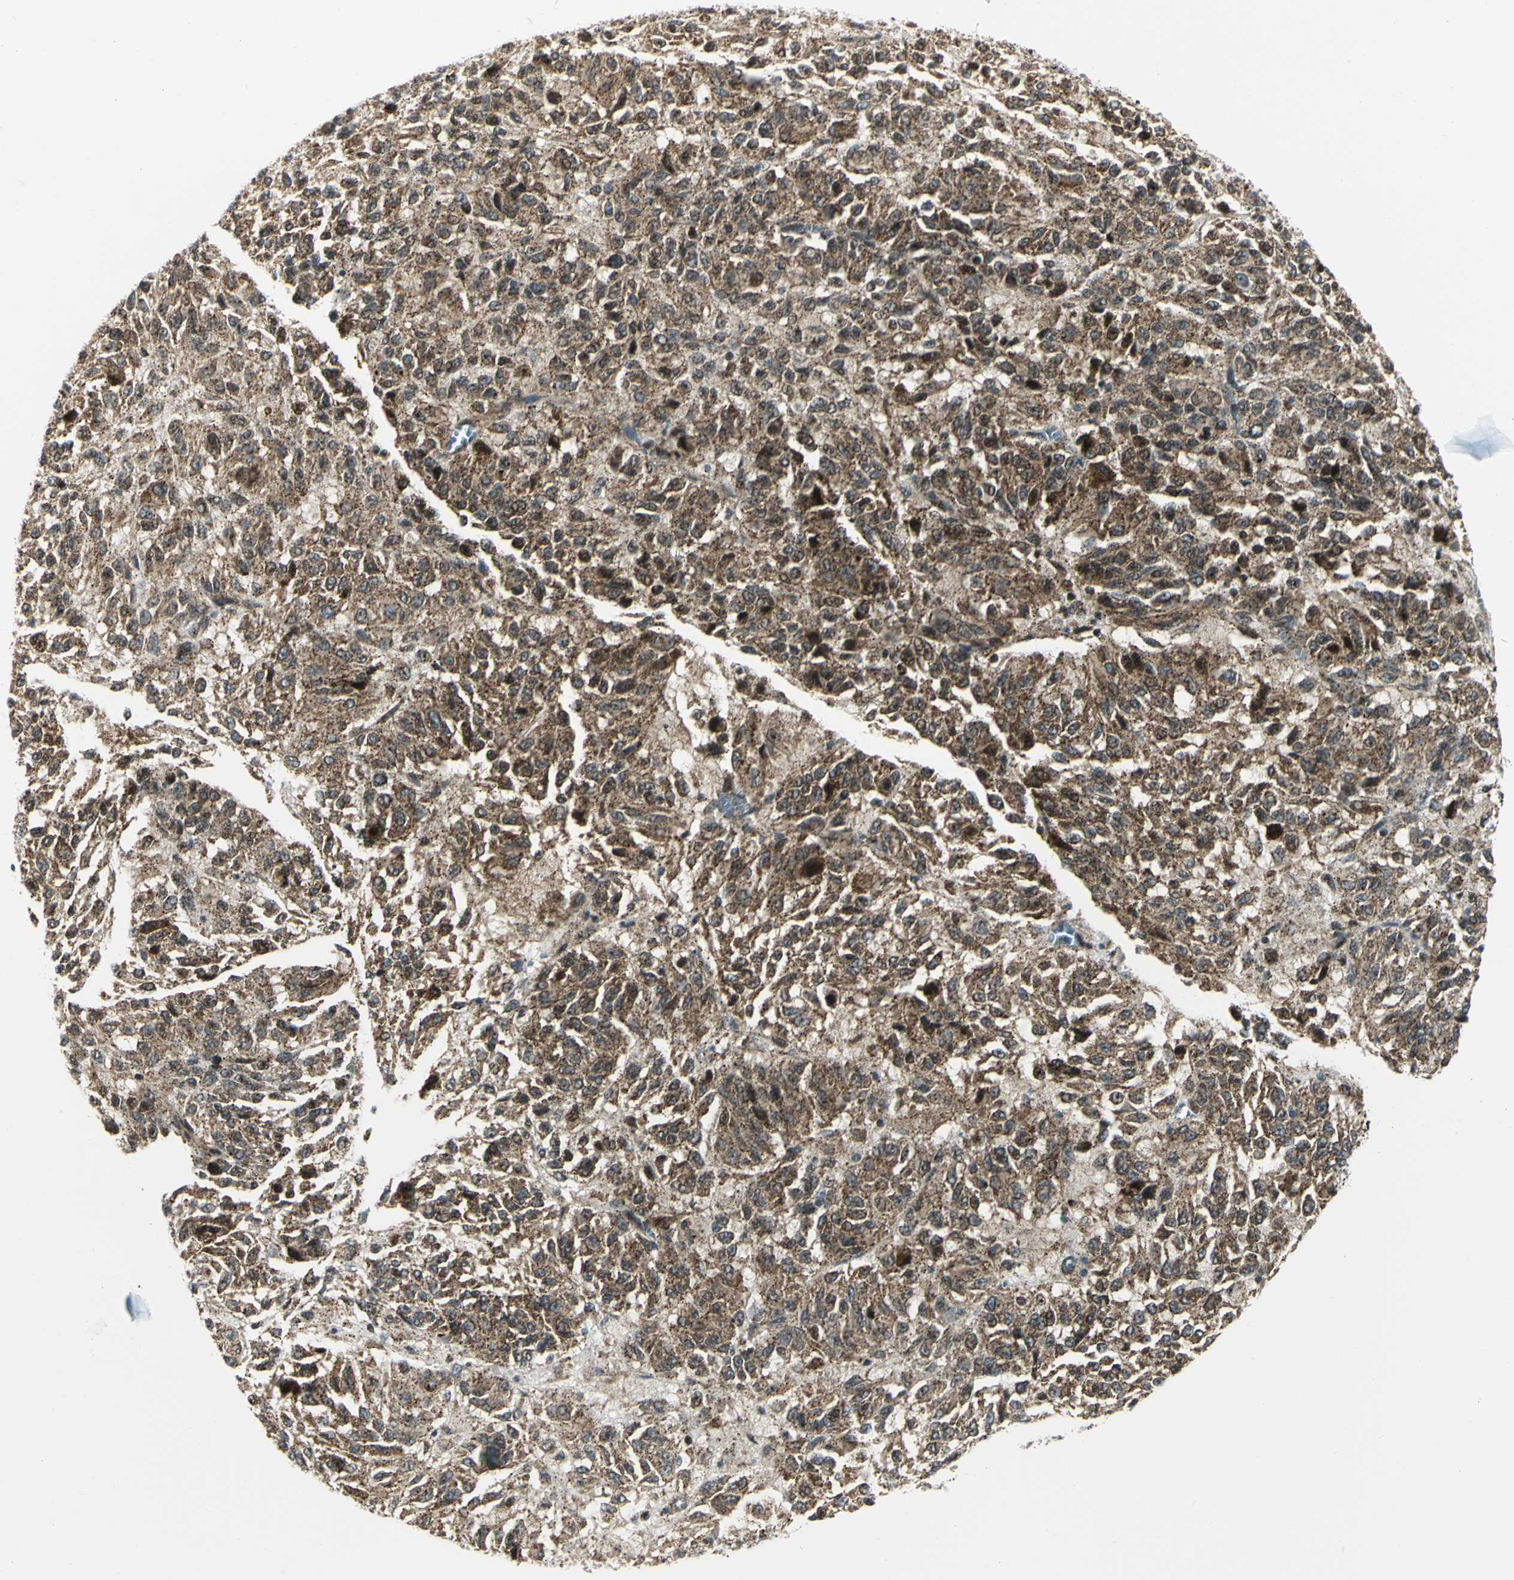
{"staining": {"intensity": "moderate", "quantity": ">75%", "location": "cytoplasmic/membranous"}, "tissue": "melanoma", "cell_type": "Tumor cells", "image_type": "cancer", "snomed": [{"axis": "morphology", "description": "Malignant melanoma, Metastatic site"}, {"axis": "topography", "description": "Lung"}], "caption": "Malignant melanoma (metastatic site) tissue demonstrates moderate cytoplasmic/membranous expression in about >75% of tumor cells, visualized by immunohistochemistry.", "gene": "ATP6V1A", "patient": {"sex": "male", "age": 64}}